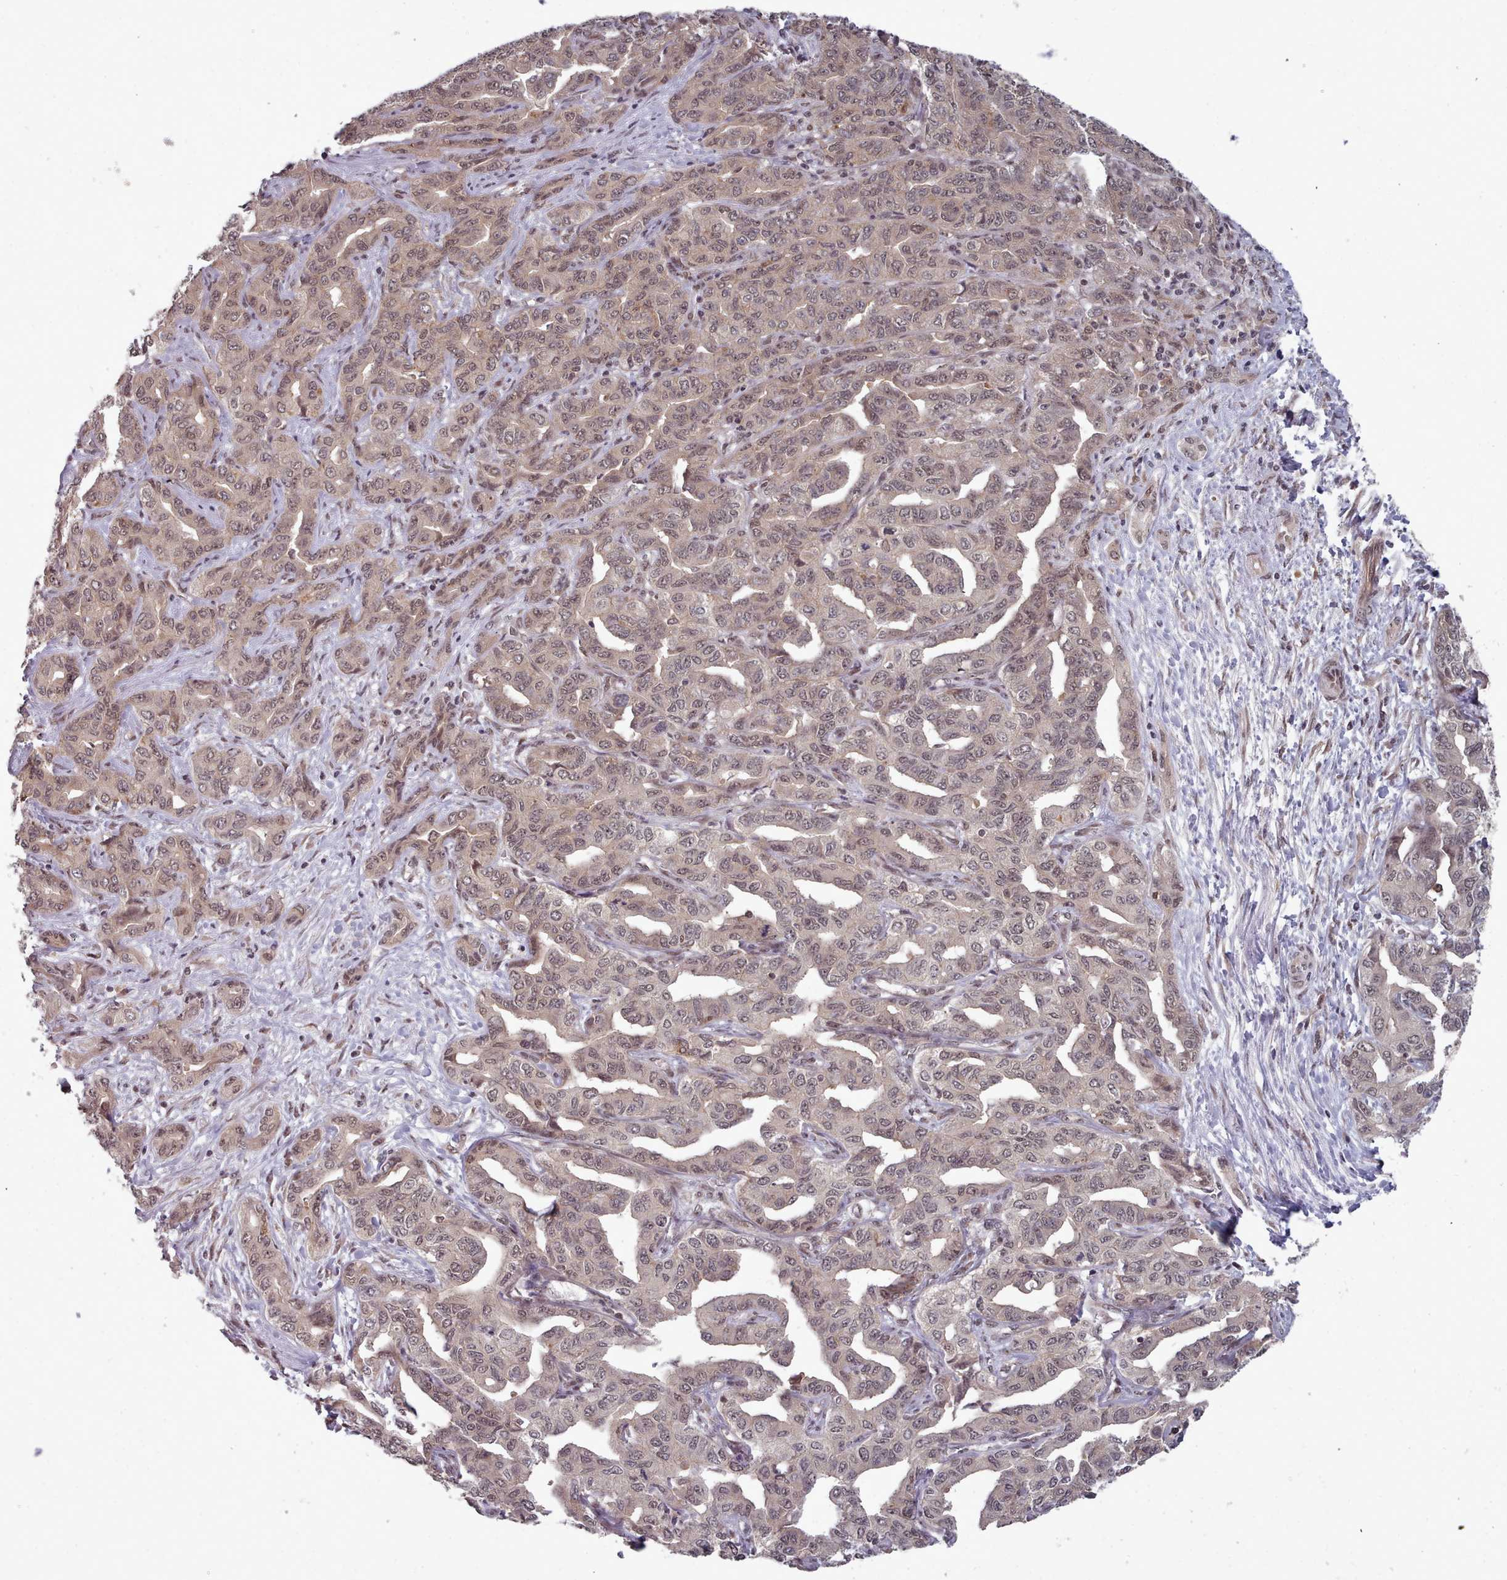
{"staining": {"intensity": "weak", "quantity": ">75%", "location": "nuclear"}, "tissue": "liver cancer", "cell_type": "Tumor cells", "image_type": "cancer", "snomed": [{"axis": "morphology", "description": "Cholangiocarcinoma"}, {"axis": "topography", "description": "Liver"}], "caption": "This micrograph reveals liver cancer stained with IHC to label a protein in brown. The nuclear of tumor cells show weak positivity for the protein. Nuclei are counter-stained blue.", "gene": "DHX8", "patient": {"sex": "male", "age": 59}}